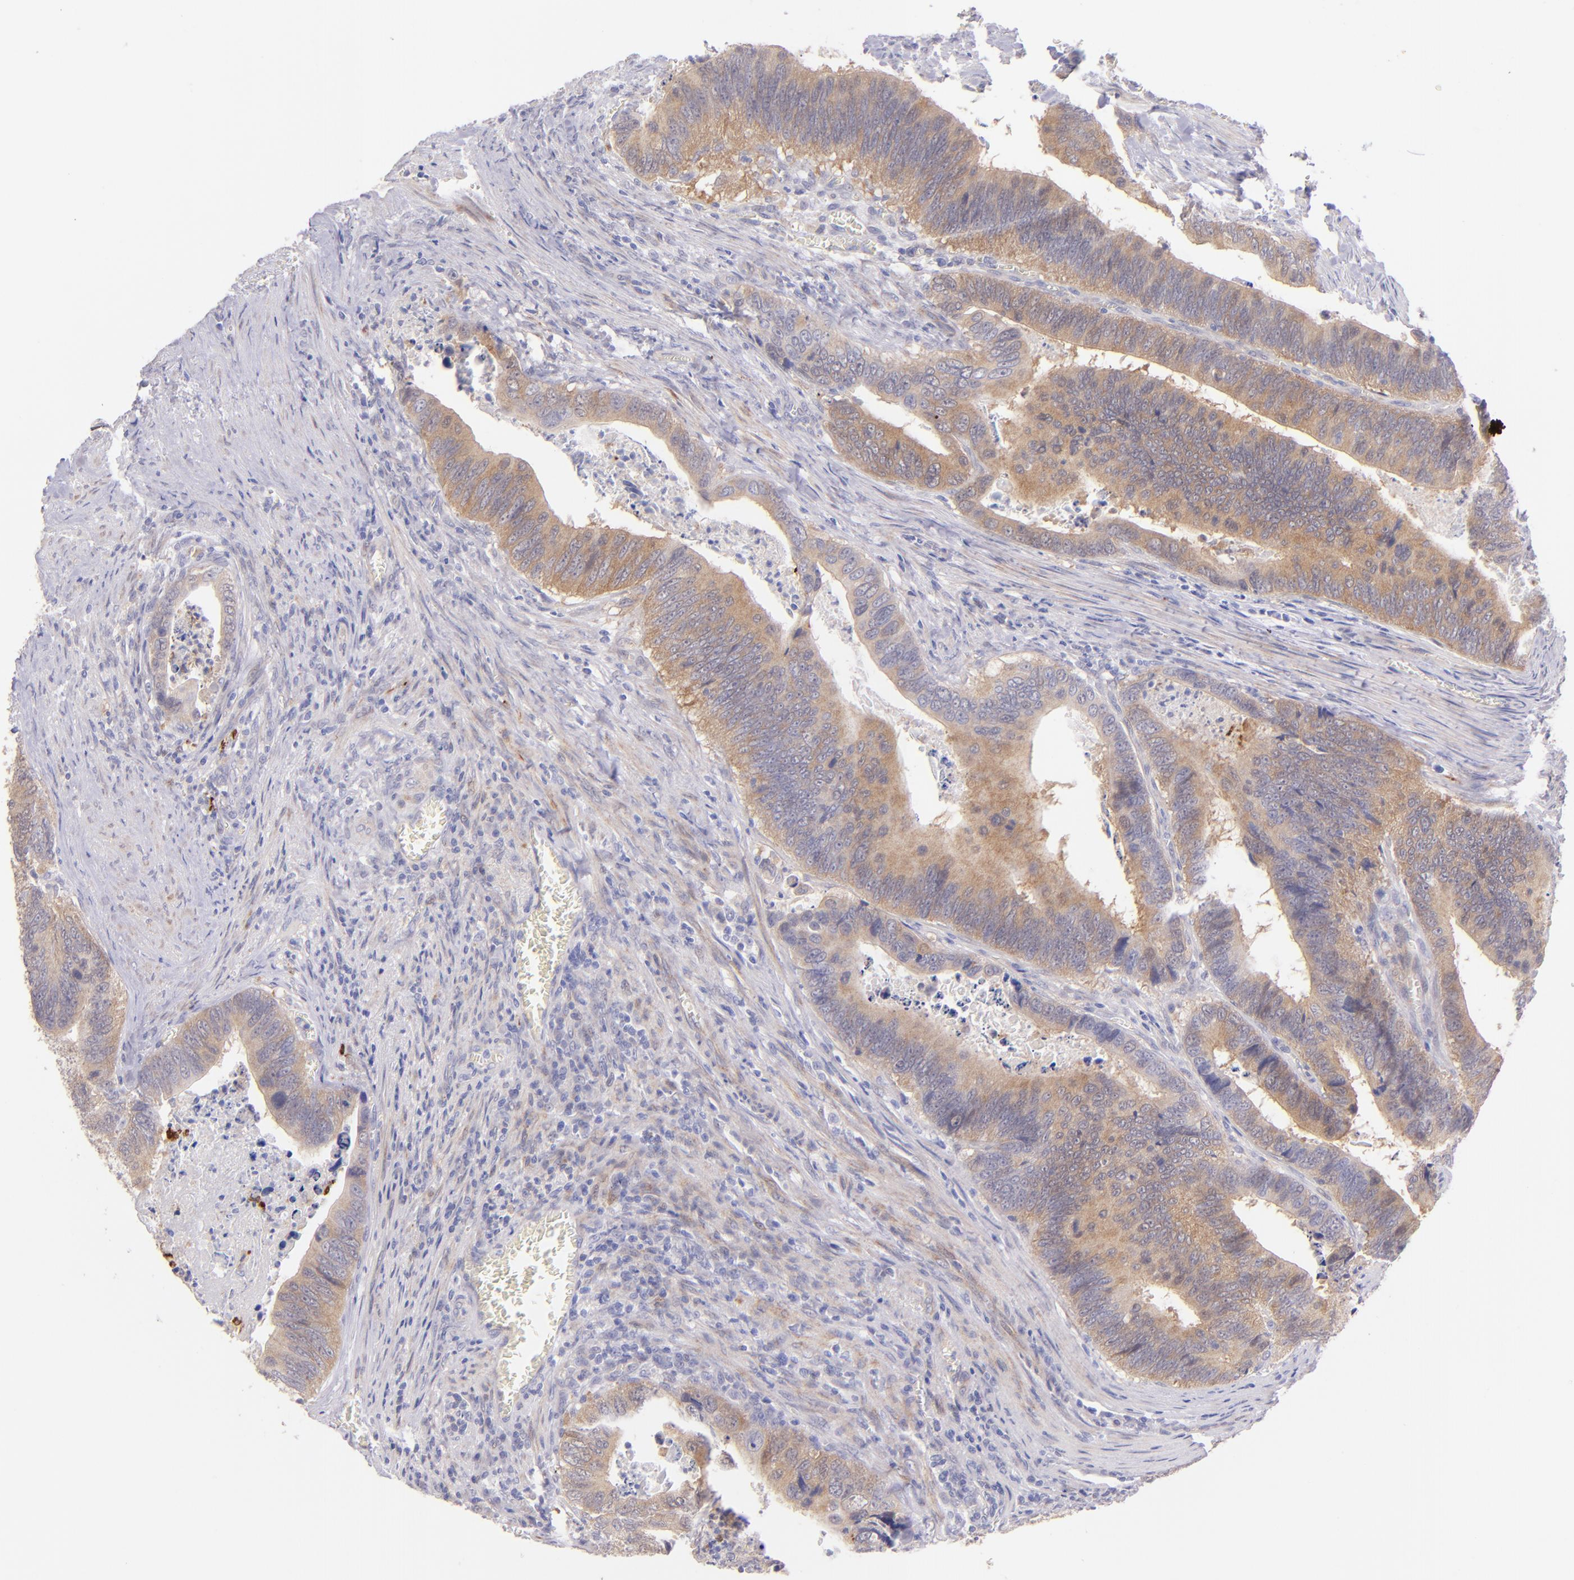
{"staining": {"intensity": "weak", "quantity": ">75%", "location": "cytoplasmic/membranous"}, "tissue": "colorectal cancer", "cell_type": "Tumor cells", "image_type": "cancer", "snomed": [{"axis": "morphology", "description": "Adenocarcinoma, NOS"}, {"axis": "topography", "description": "Colon"}], "caption": "Weak cytoplasmic/membranous protein positivity is identified in approximately >75% of tumor cells in colorectal cancer (adenocarcinoma).", "gene": "SH2D4A", "patient": {"sex": "male", "age": 72}}